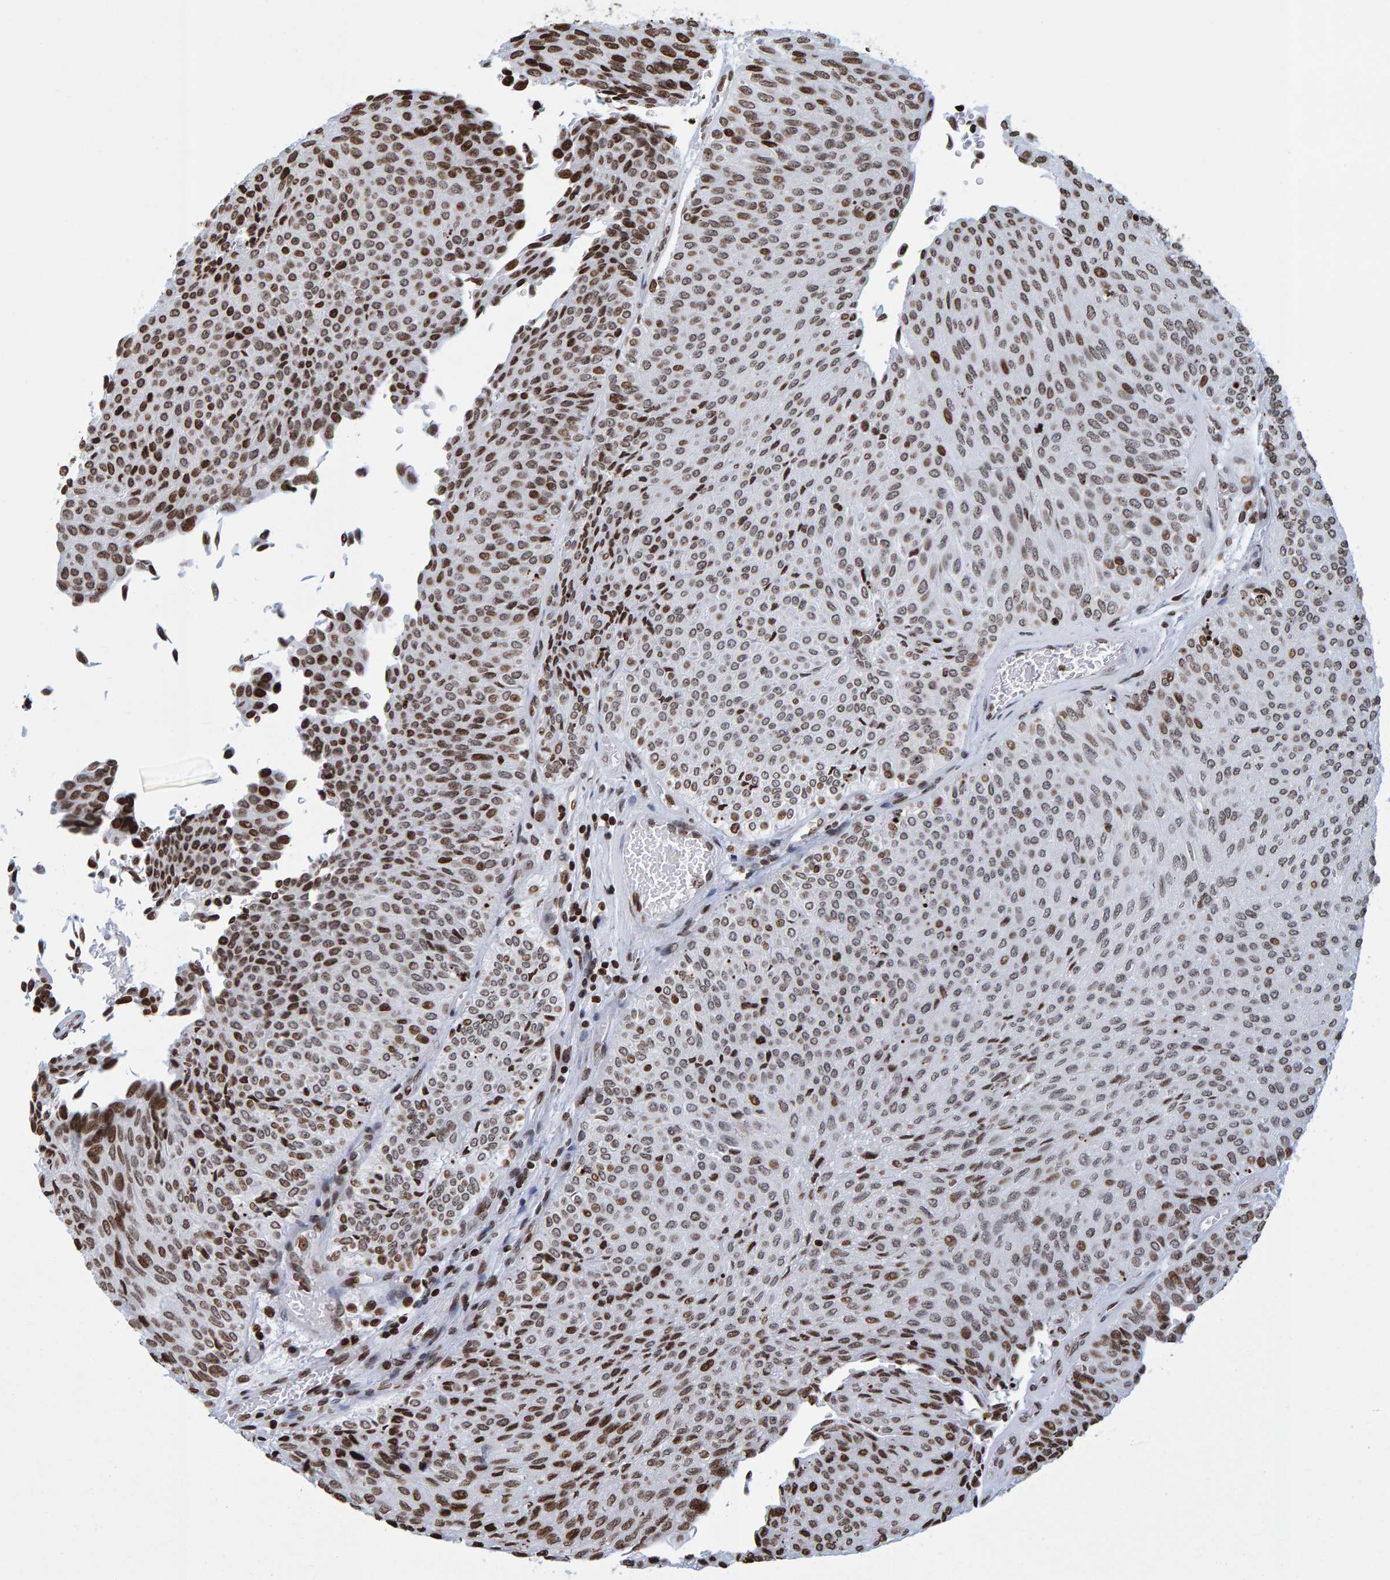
{"staining": {"intensity": "strong", "quantity": "25%-75%", "location": "nuclear"}, "tissue": "urothelial cancer", "cell_type": "Tumor cells", "image_type": "cancer", "snomed": [{"axis": "morphology", "description": "Urothelial carcinoma, Low grade"}, {"axis": "topography", "description": "Urinary bladder"}], "caption": "A photomicrograph showing strong nuclear expression in about 25%-75% of tumor cells in low-grade urothelial carcinoma, as visualized by brown immunohistochemical staining.", "gene": "BRF2", "patient": {"sex": "male", "age": 78}}